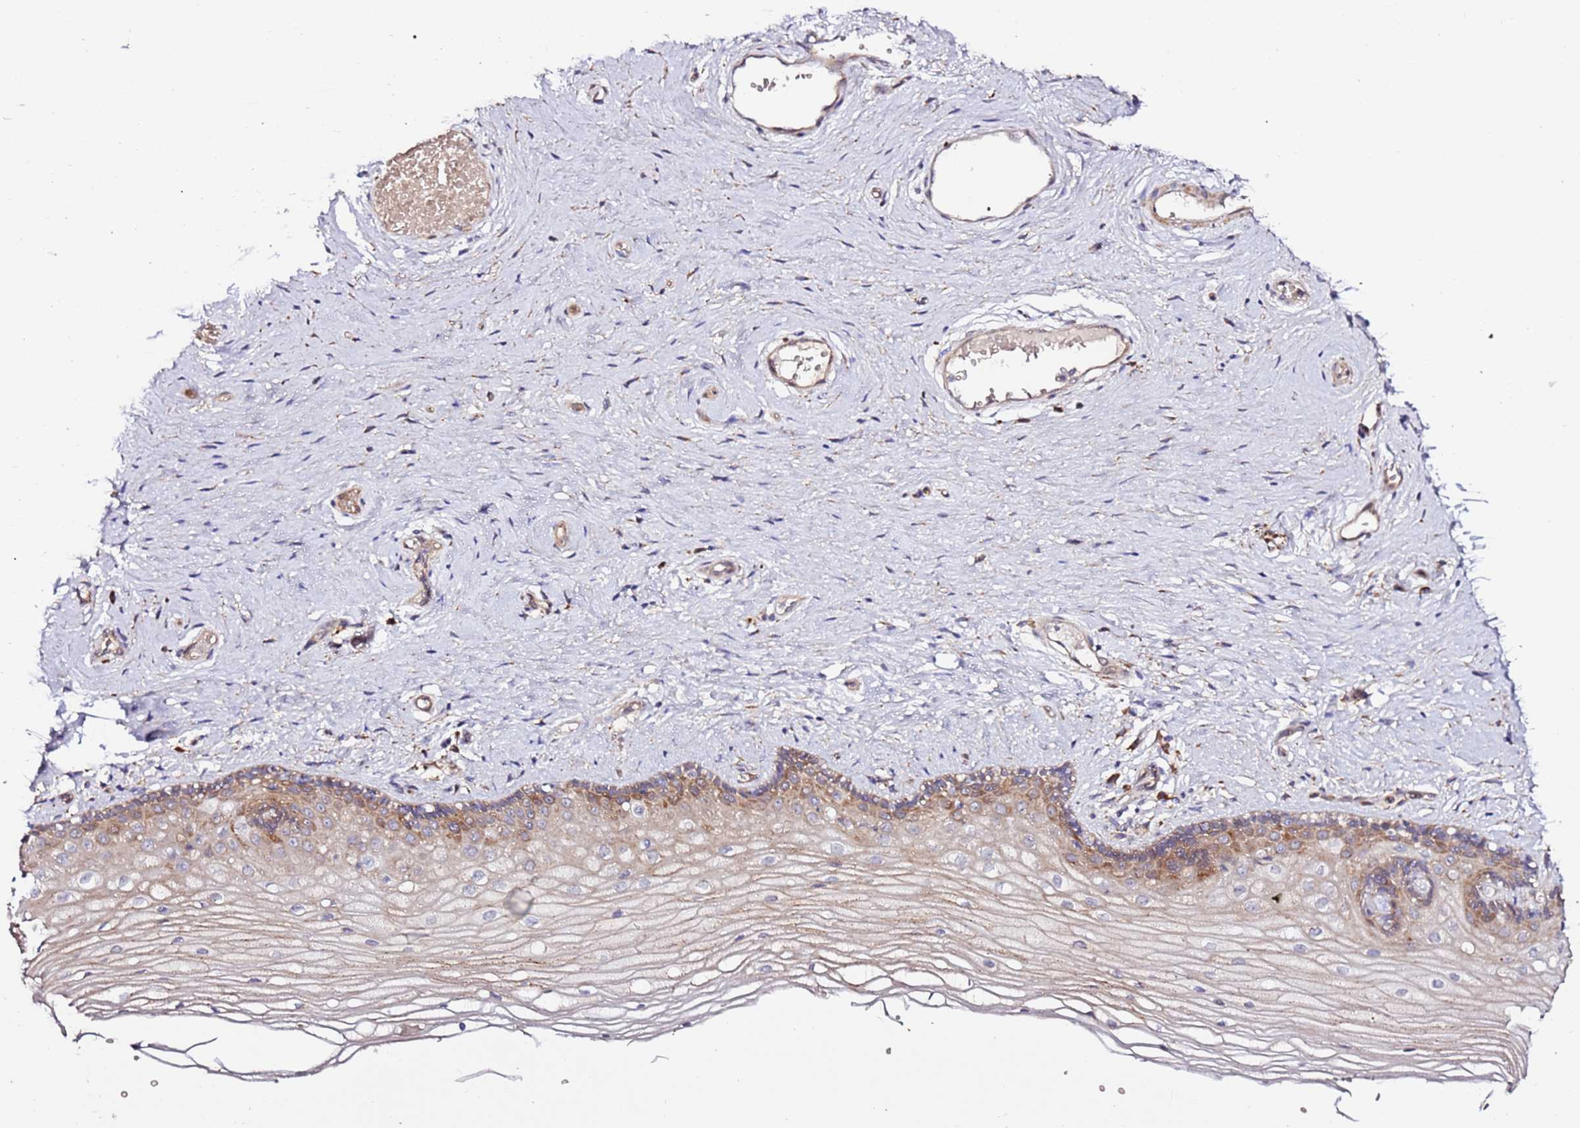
{"staining": {"intensity": "moderate", "quantity": "25%-75%", "location": "cytoplasmic/membranous"}, "tissue": "vagina", "cell_type": "Squamous epithelial cells", "image_type": "normal", "snomed": [{"axis": "morphology", "description": "Normal tissue, NOS"}, {"axis": "topography", "description": "Vagina"}], "caption": "An image of human vagina stained for a protein exhibits moderate cytoplasmic/membranous brown staining in squamous epithelial cells. Immunohistochemistry stains the protein of interest in brown and the nuclei are stained blue.", "gene": "HSD17B7", "patient": {"sex": "female", "age": 46}}